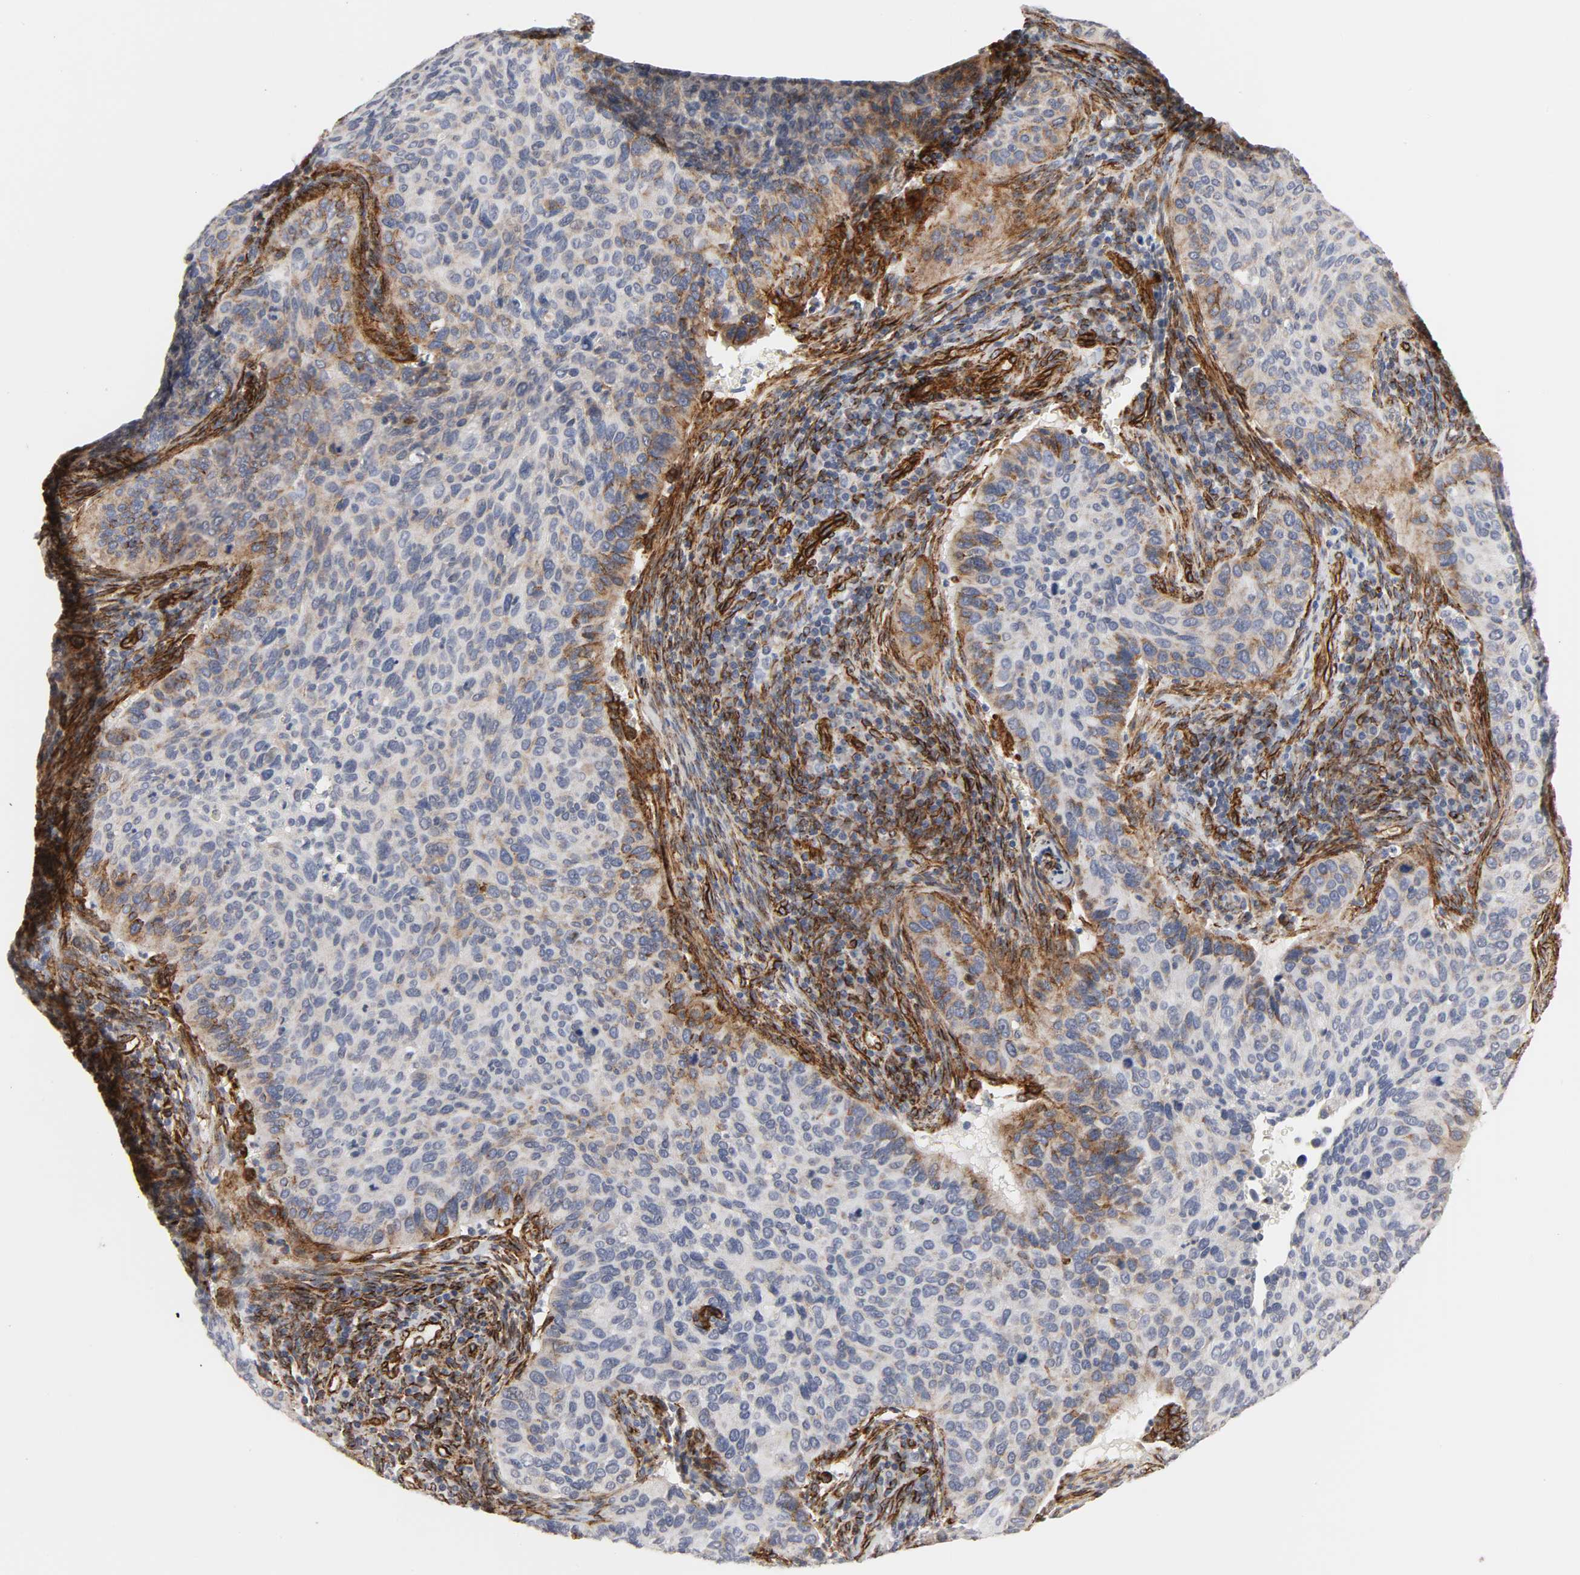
{"staining": {"intensity": "weak", "quantity": "<25%", "location": "cytoplasmic/membranous"}, "tissue": "cervical cancer", "cell_type": "Tumor cells", "image_type": "cancer", "snomed": [{"axis": "morphology", "description": "Adenocarcinoma, NOS"}, {"axis": "topography", "description": "Cervix"}], "caption": "An image of cervical cancer (adenocarcinoma) stained for a protein demonstrates no brown staining in tumor cells.", "gene": "GNG2", "patient": {"sex": "female", "age": 29}}